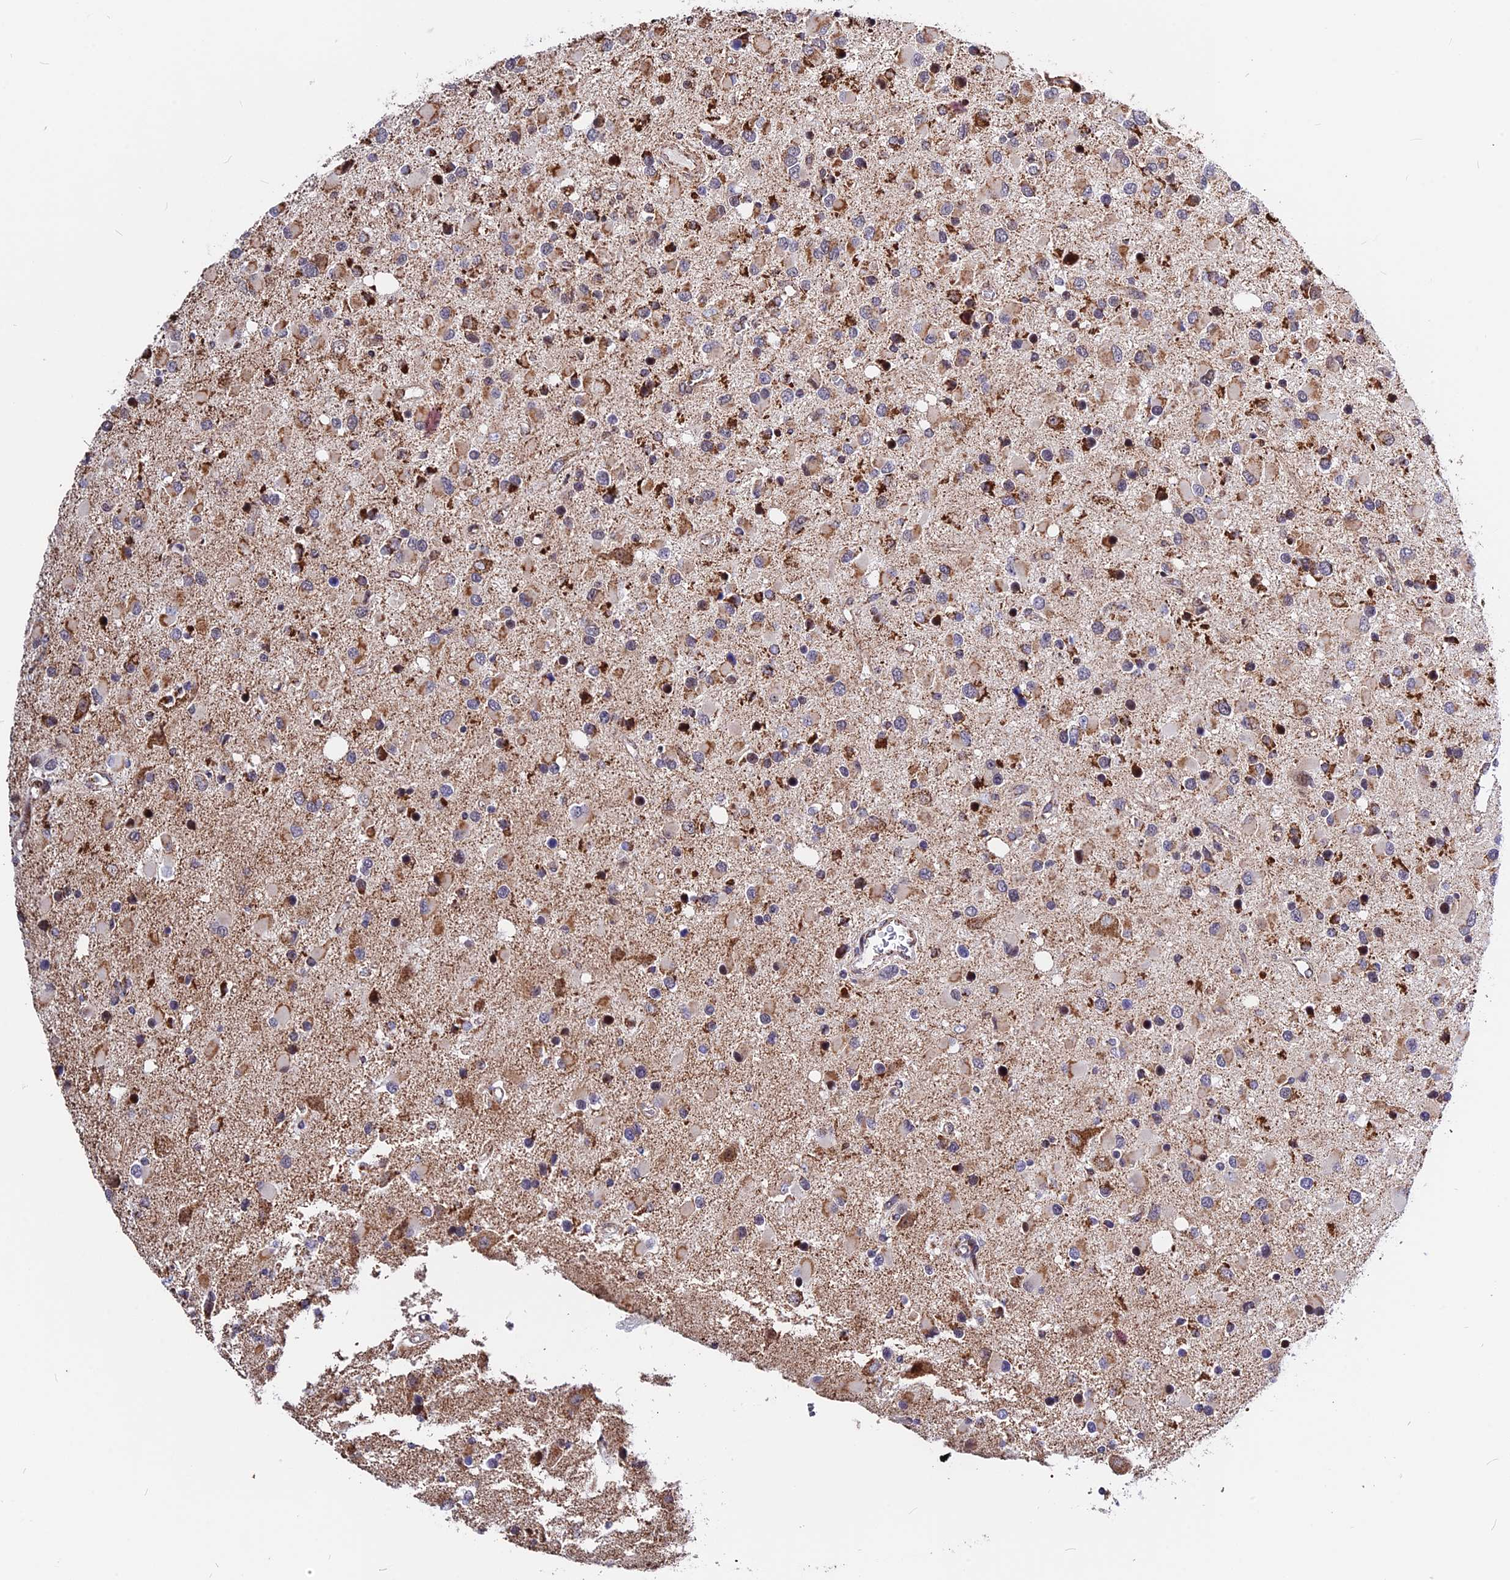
{"staining": {"intensity": "moderate", "quantity": "25%-75%", "location": "cytoplasmic/membranous,nuclear"}, "tissue": "glioma", "cell_type": "Tumor cells", "image_type": "cancer", "snomed": [{"axis": "morphology", "description": "Glioma, malignant, High grade"}, {"axis": "topography", "description": "Brain"}], "caption": "Immunohistochemistry (IHC) photomicrograph of human malignant glioma (high-grade) stained for a protein (brown), which shows medium levels of moderate cytoplasmic/membranous and nuclear staining in about 25%-75% of tumor cells.", "gene": "FAM174C", "patient": {"sex": "male", "age": 53}}